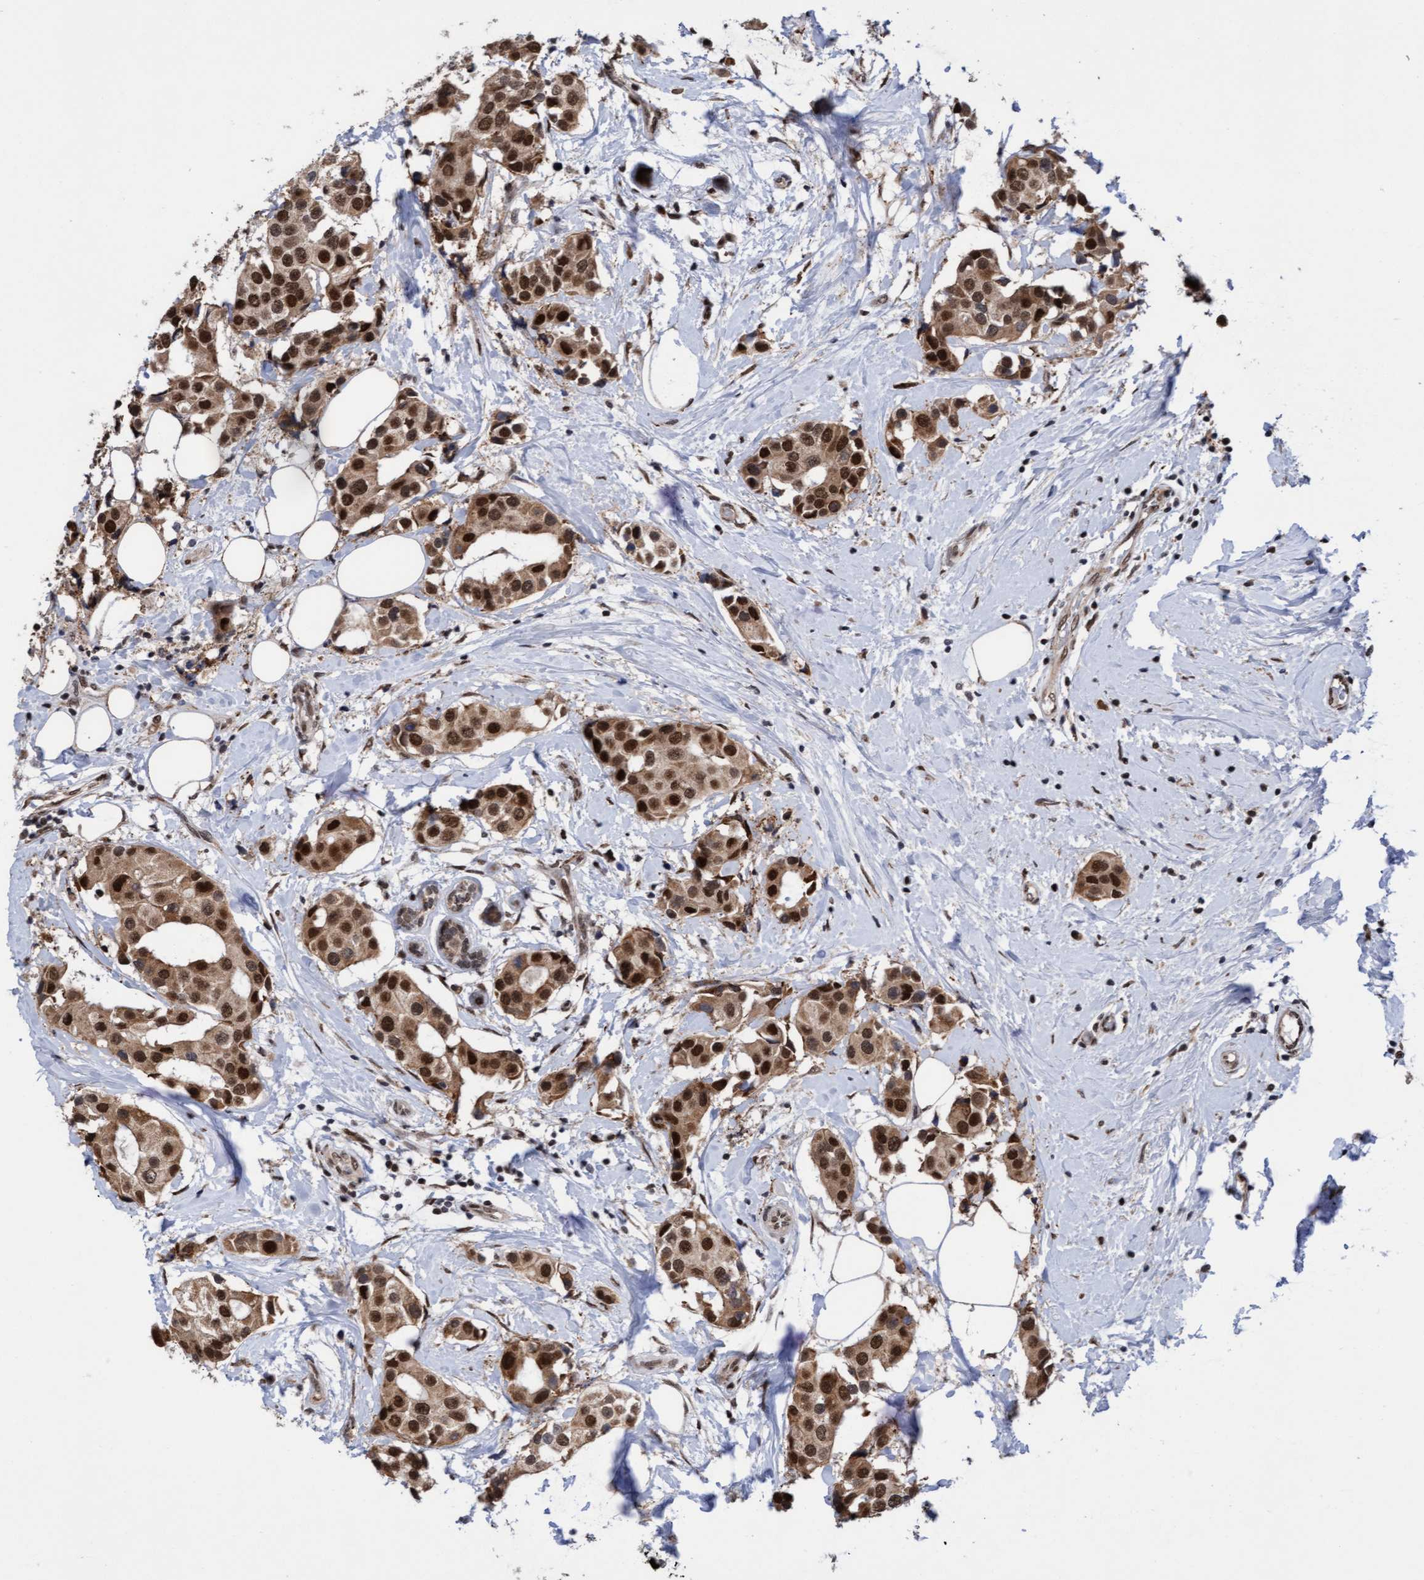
{"staining": {"intensity": "strong", "quantity": ">75%", "location": "cytoplasmic/membranous,nuclear"}, "tissue": "breast cancer", "cell_type": "Tumor cells", "image_type": "cancer", "snomed": [{"axis": "morphology", "description": "Normal tissue, NOS"}, {"axis": "morphology", "description": "Duct carcinoma"}, {"axis": "topography", "description": "Breast"}], "caption": "Strong cytoplasmic/membranous and nuclear protein staining is appreciated in approximately >75% of tumor cells in breast invasive ductal carcinoma.", "gene": "TANC2", "patient": {"sex": "female", "age": 39}}